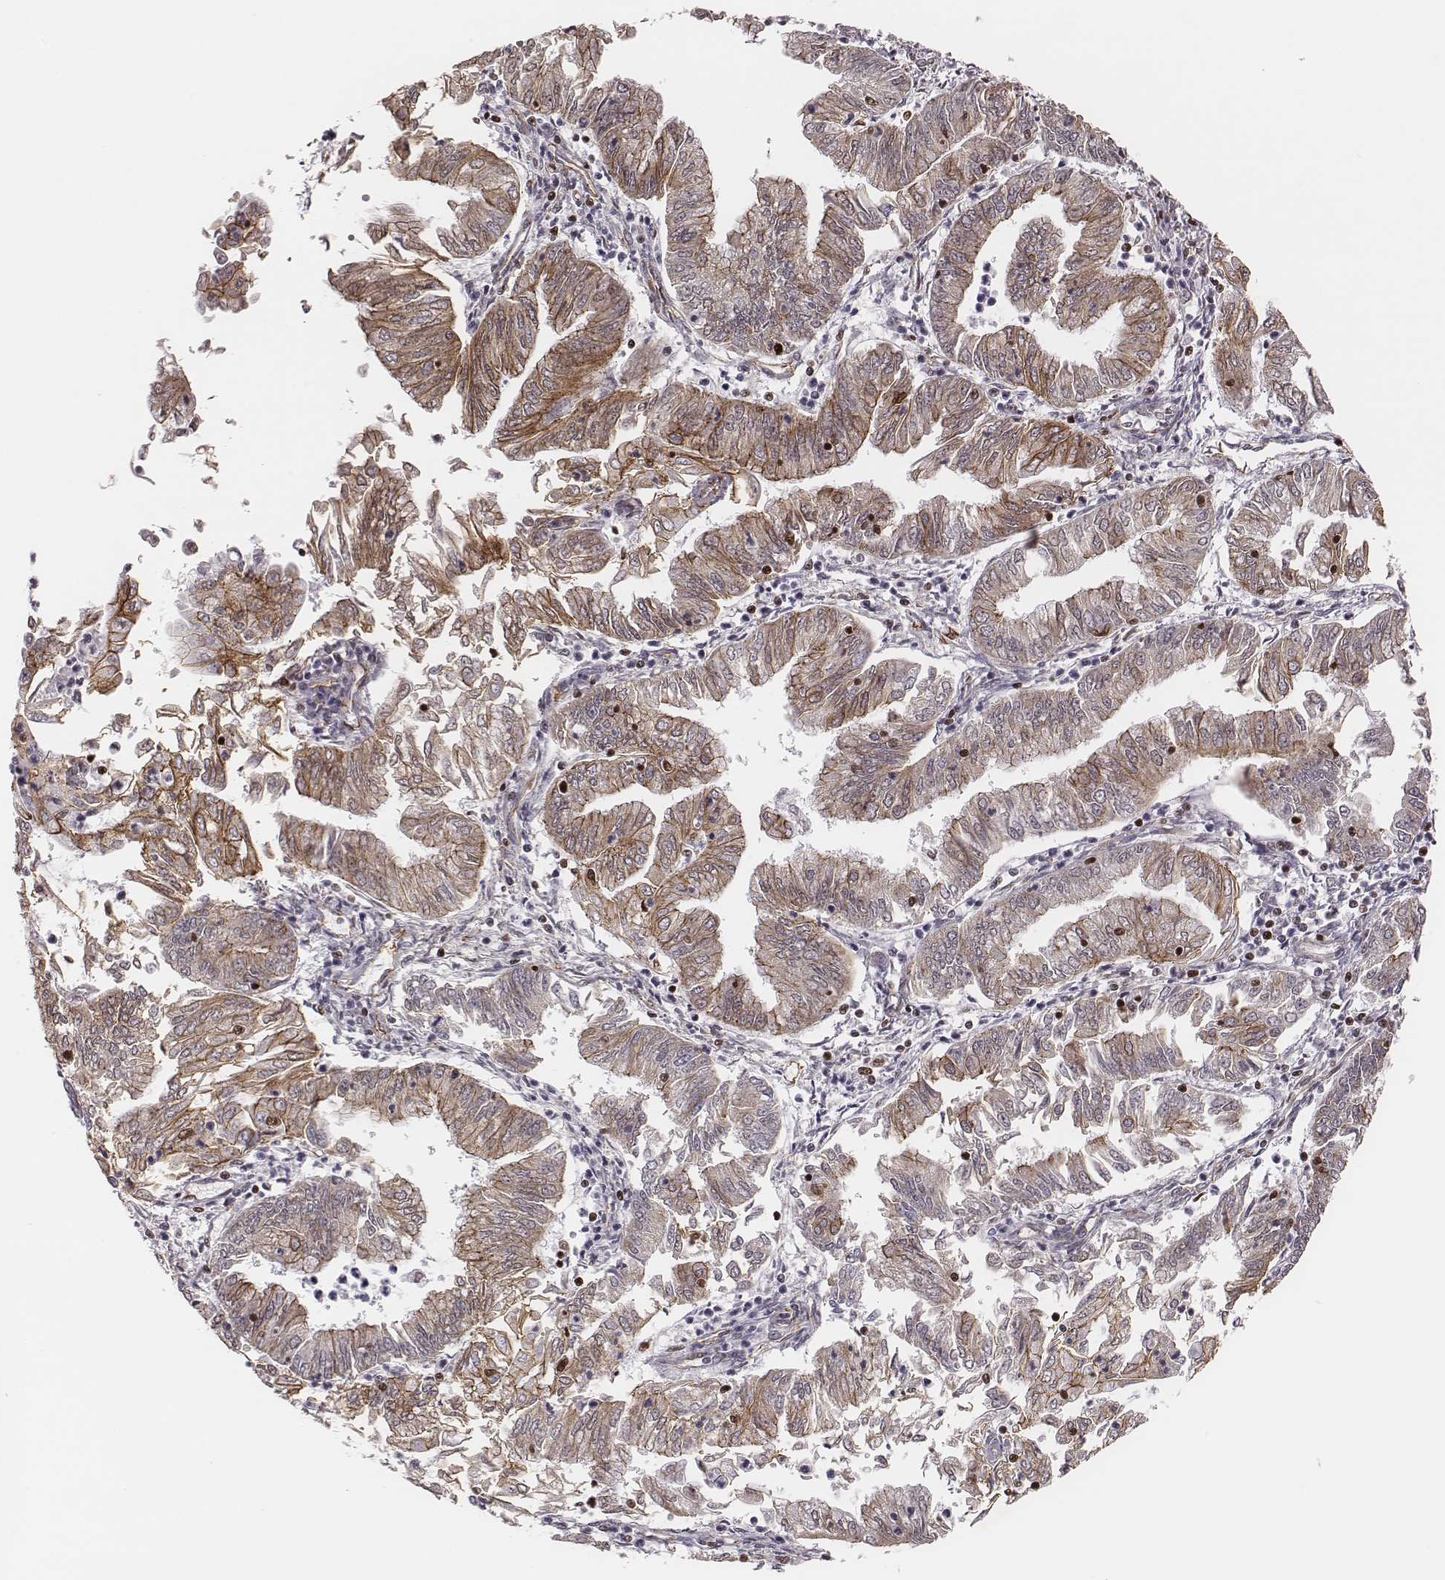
{"staining": {"intensity": "moderate", "quantity": "25%-75%", "location": "cytoplasmic/membranous"}, "tissue": "endometrial cancer", "cell_type": "Tumor cells", "image_type": "cancer", "snomed": [{"axis": "morphology", "description": "Adenocarcinoma, NOS"}, {"axis": "topography", "description": "Endometrium"}], "caption": "Brown immunohistochemical staining in adenocarcinoma (endometrial) reveals moderate cytoplasmic/membranous expression in approximately 25%-75% of tumor cells.", "gene": "WDR59", "patient": {"sex": "female", "age": 55}}